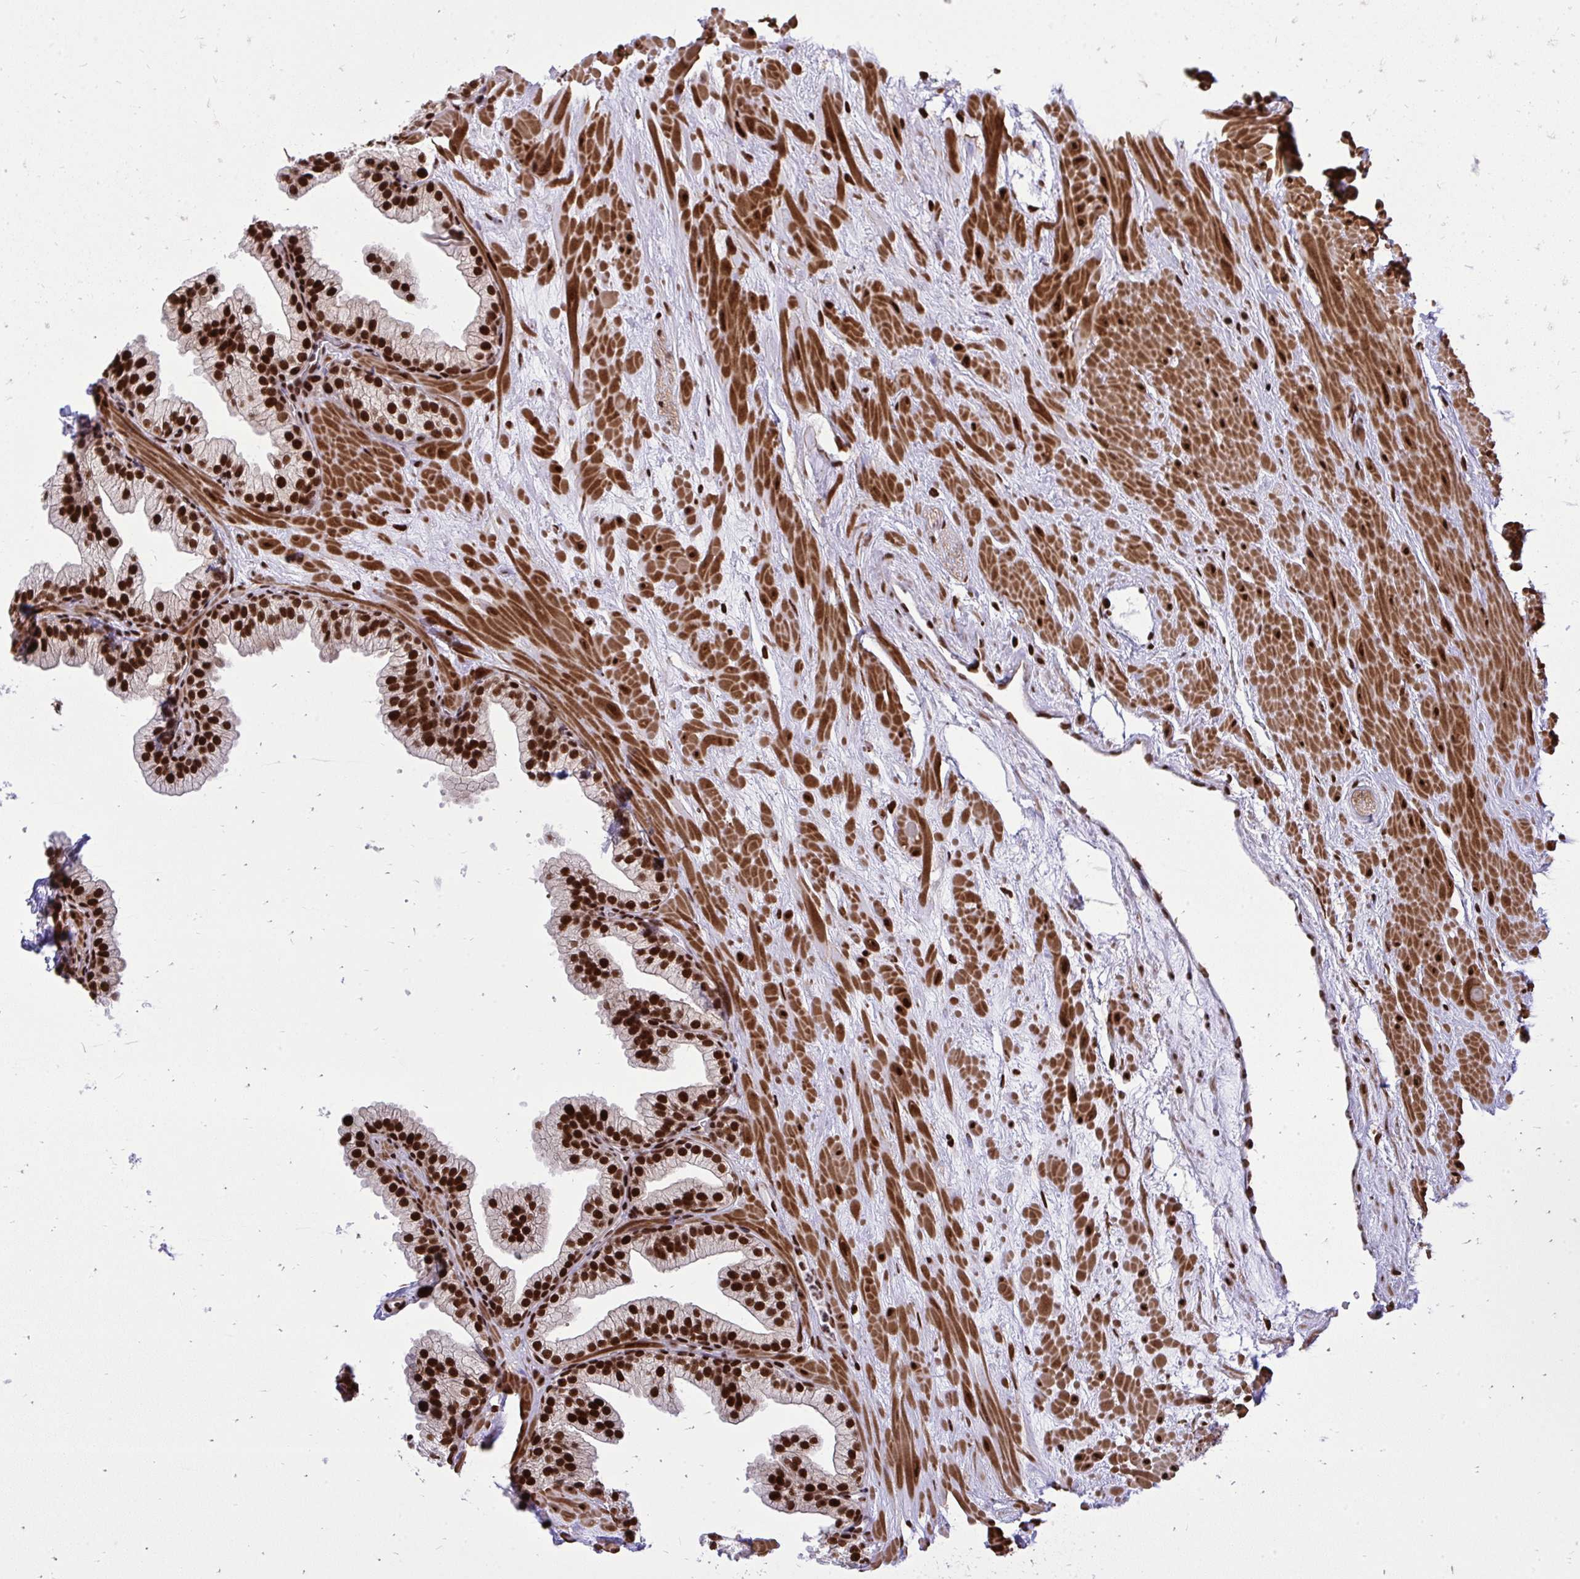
{"staining": {"intensity": "strong", "quantity": ">75%", "location": "nuclear"}, "tissue": "prostate", "cell_type": "Glandular cells", "image_type": "normal", "snomed": [{"axis": "morphology", "description": "Normal tissue, NOS"}, {"axis": "topography", "description": "Prostate"}, {"axis": "topography", "description": "Peripheral nerve tissue"}], "caption": "IHC (DAB) staining of unremarkable prostate reveals strong nuclear protein staining in about >75% of glandular cells.", "gene": "TBL1Y", "patient": {"sex": "male", "age": 61}}